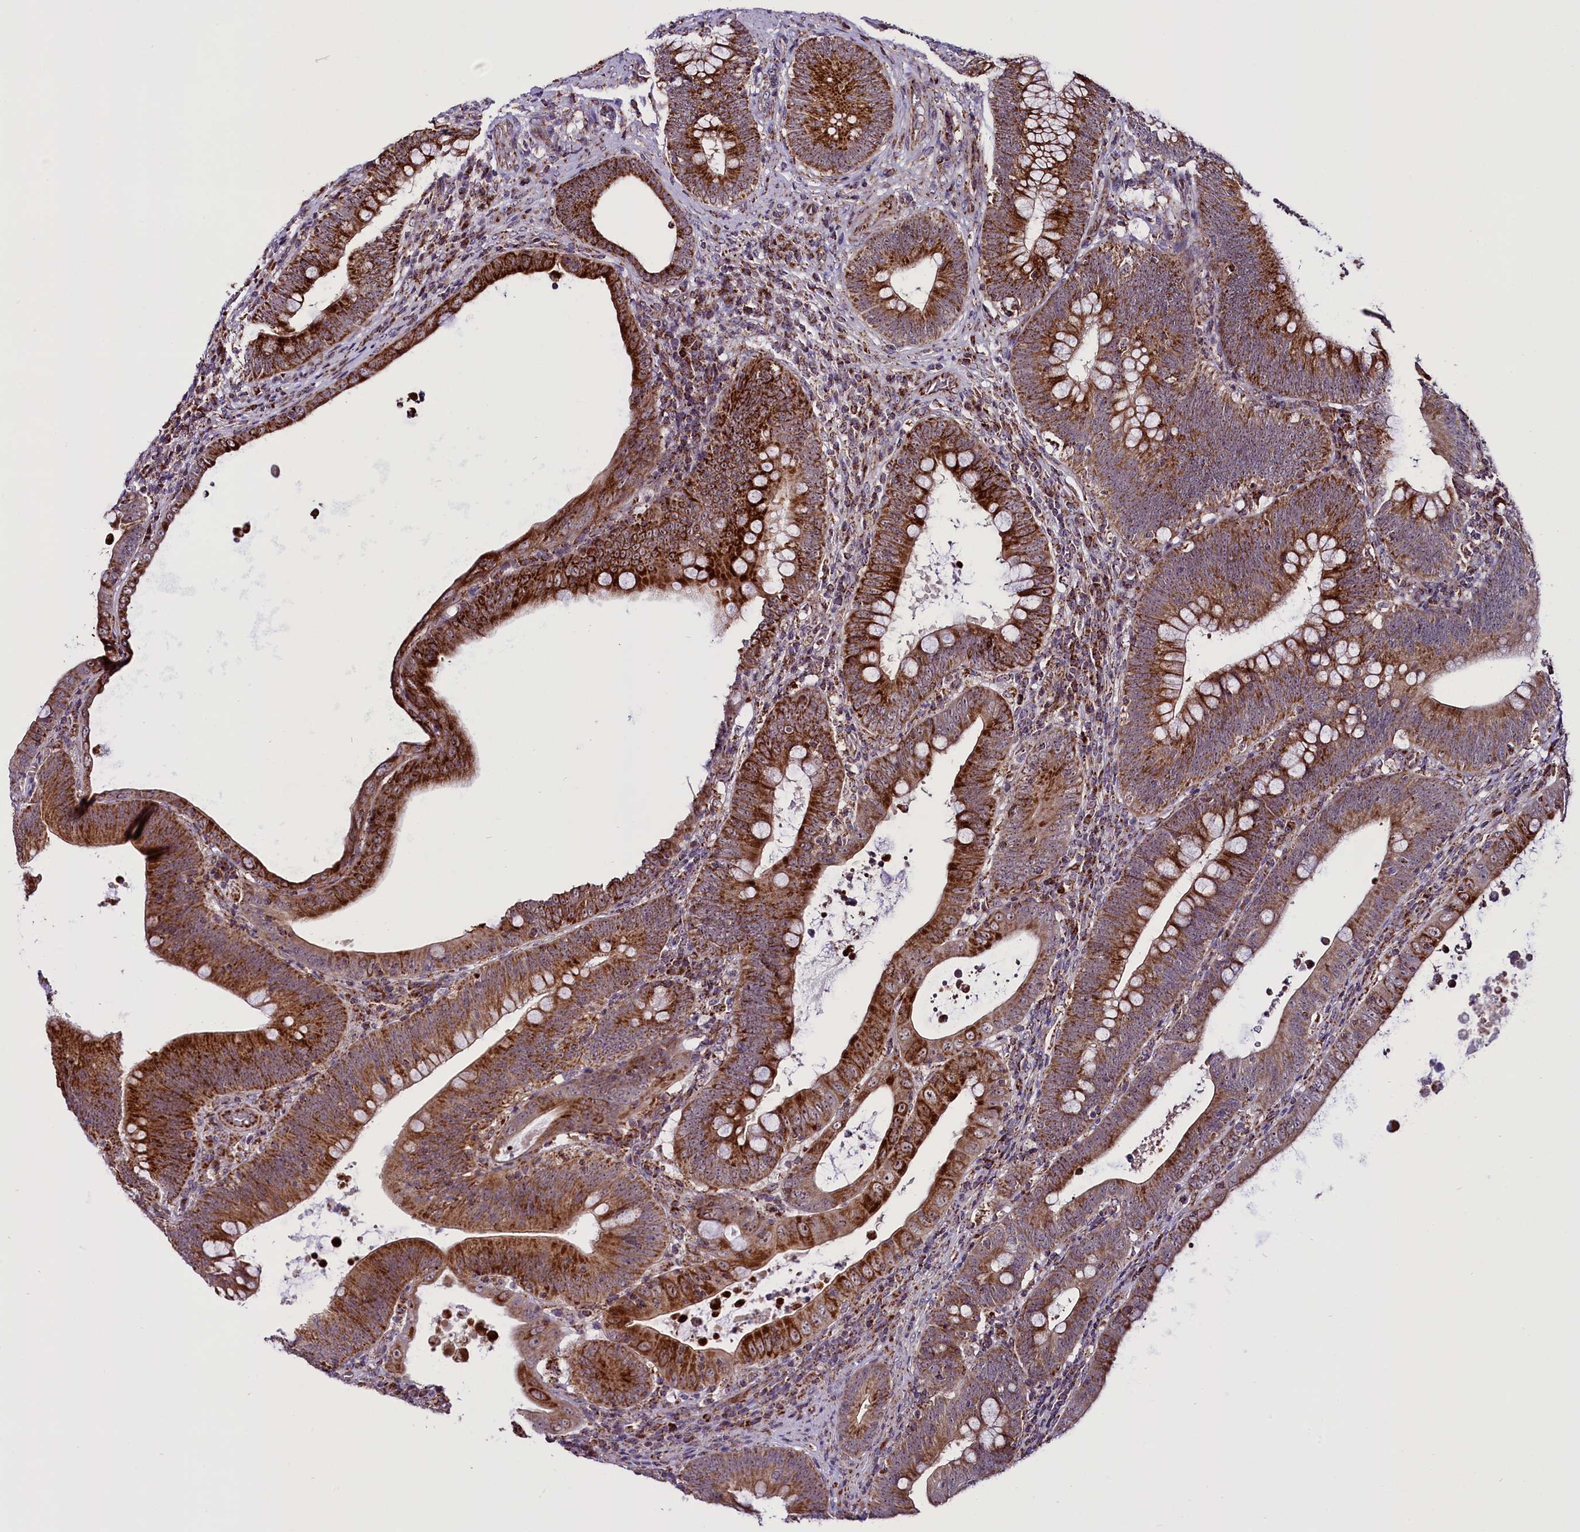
{"staining": {"intensity": "strong", "quantity": "25%-75%", "location": "cytoplasmic/membranous,nuclear"}, "tissue": "colorectal cancer", "cell_type": "Tumor cells", "image_type": "cancer", "snomed": [{"axis": "morphology", "description": "Normal tissue, NOS"}, {"axis": "topography", "description": "Colon"}], "caption": "Immunohistochemical staining of human colorectal cancer shows strong cytoplasmic/membranous and nuclear protein positivity in about 25%-75% of tumor cells. The staining is performed using DAB brown chromogen to label protein expression. The nuclei are counter-stained blue using hematoxylin.", "gene": "NDUFS5", "patient": {"sex": "female", "age": 82}}